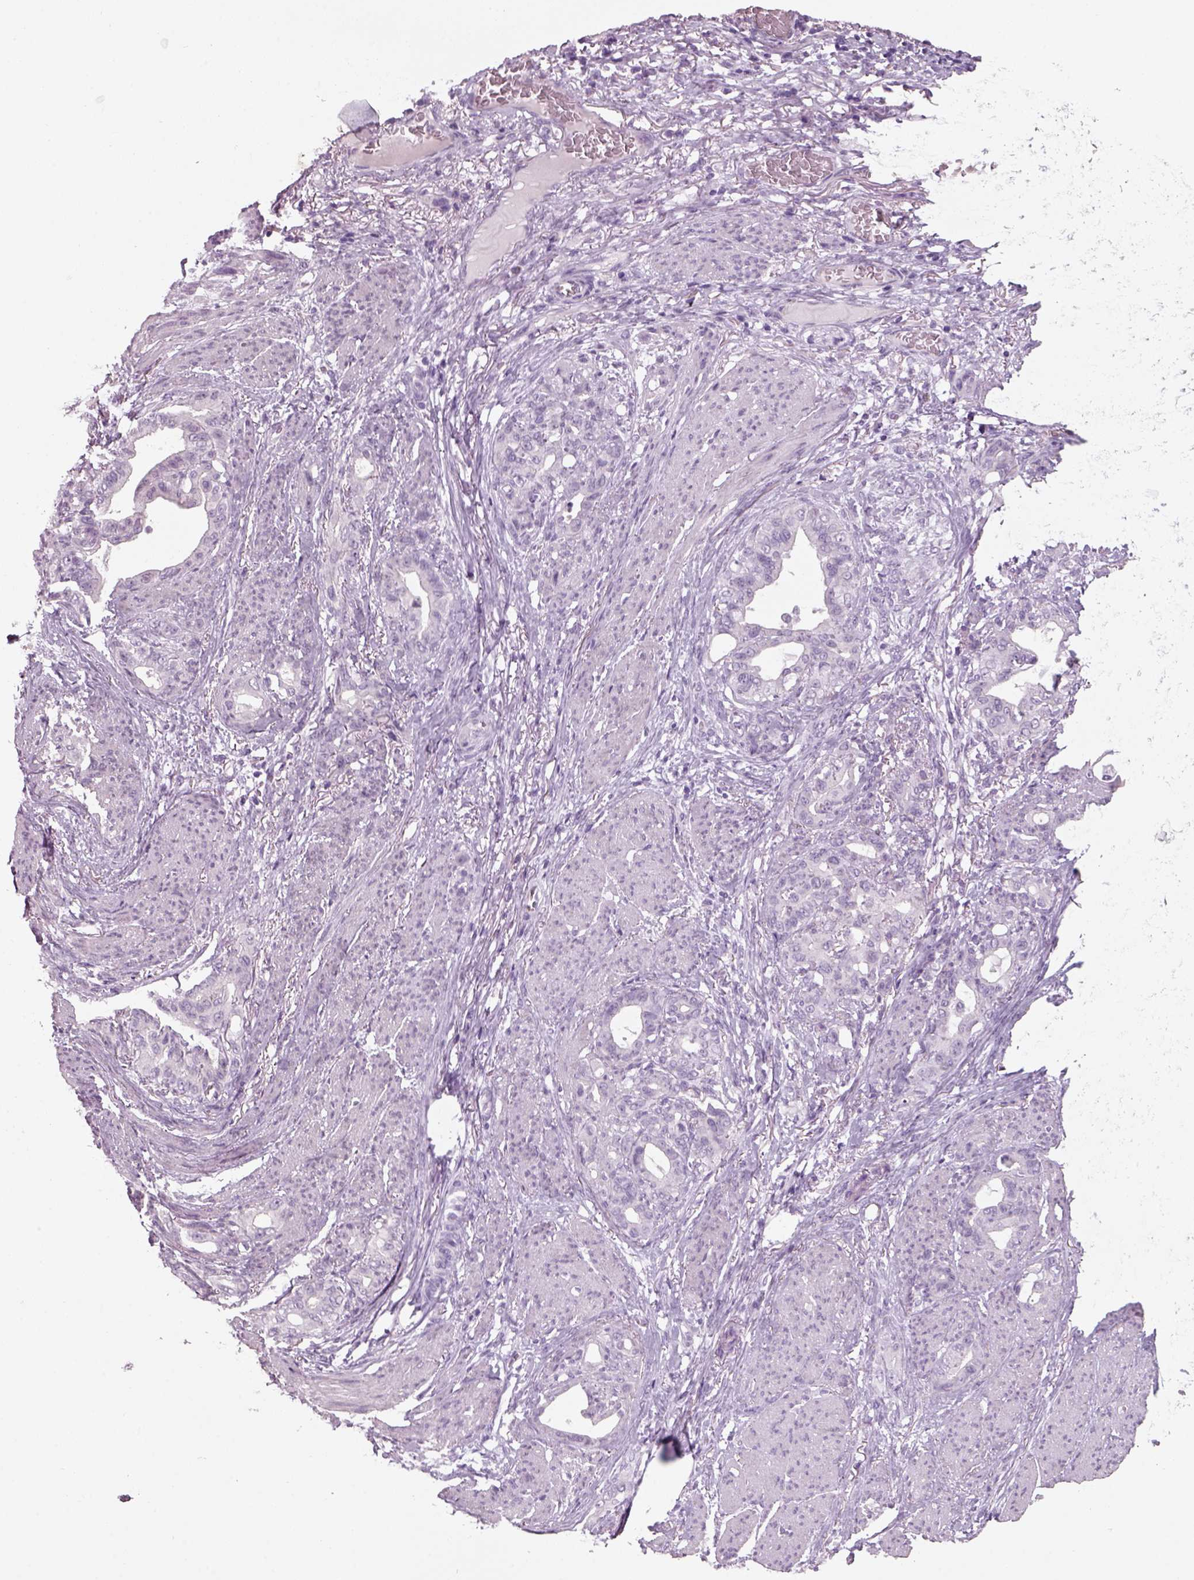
{"staining": {"intensity": "negative", "quantity": "none", "location": "none"}, "tissue": "stomach cancer", "cell_type": "Tumor cells", "image_type": "cancer", "snomed": [{"axis": "morphology", "description": "Normal tissue, NOS"}, {"axis": "morphology", "description": "Adenocarcinoma, NOS"}, {"axis": "topography", "description": "Esophagus"}, {"axis": "topography", "description": "Stomach, upper"}], "caption": "Immunohistochemistry (IHC) of stomach cancer demonstrates no staining in tumor cells.", "gene": "SLC6A2", "patient": {"sex": "male", "age": 62}}